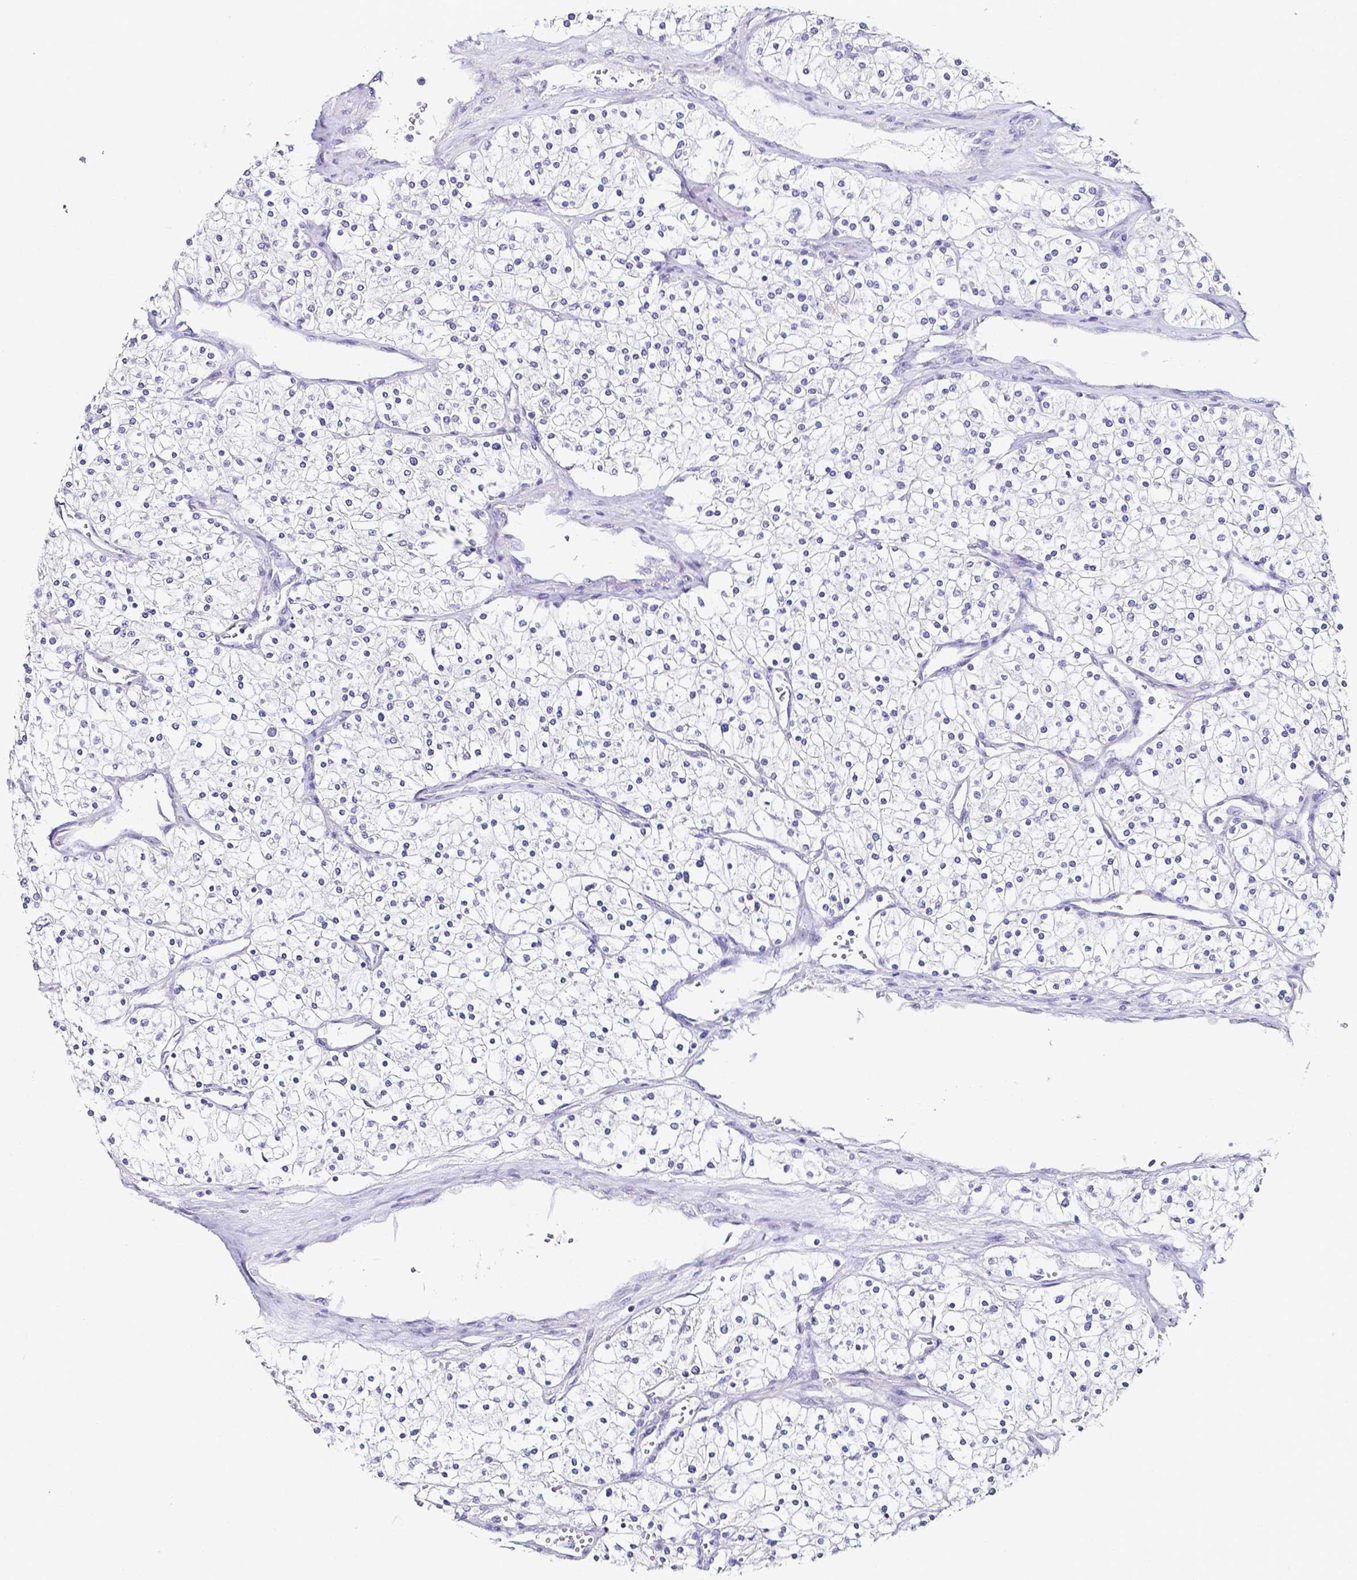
{"staining": {"intensity": "negative", "quantity": "none", "location": "none"}, "tissue": "renal cancer", "cell_type": "Tumor cells", "image_type": "cancer", "snomed": [{"axis": "morphology", "description": "Adenocarcinoma, NOS"}, {"axis": "topography", "description": "Kidney"}], "caption": "This is a micrograph of IHC staining of adenocarcinoma (renal), which shows no staining in tumor cells.", "gene": "PKP3", "patient": {"sex": "male", "age": 80}}